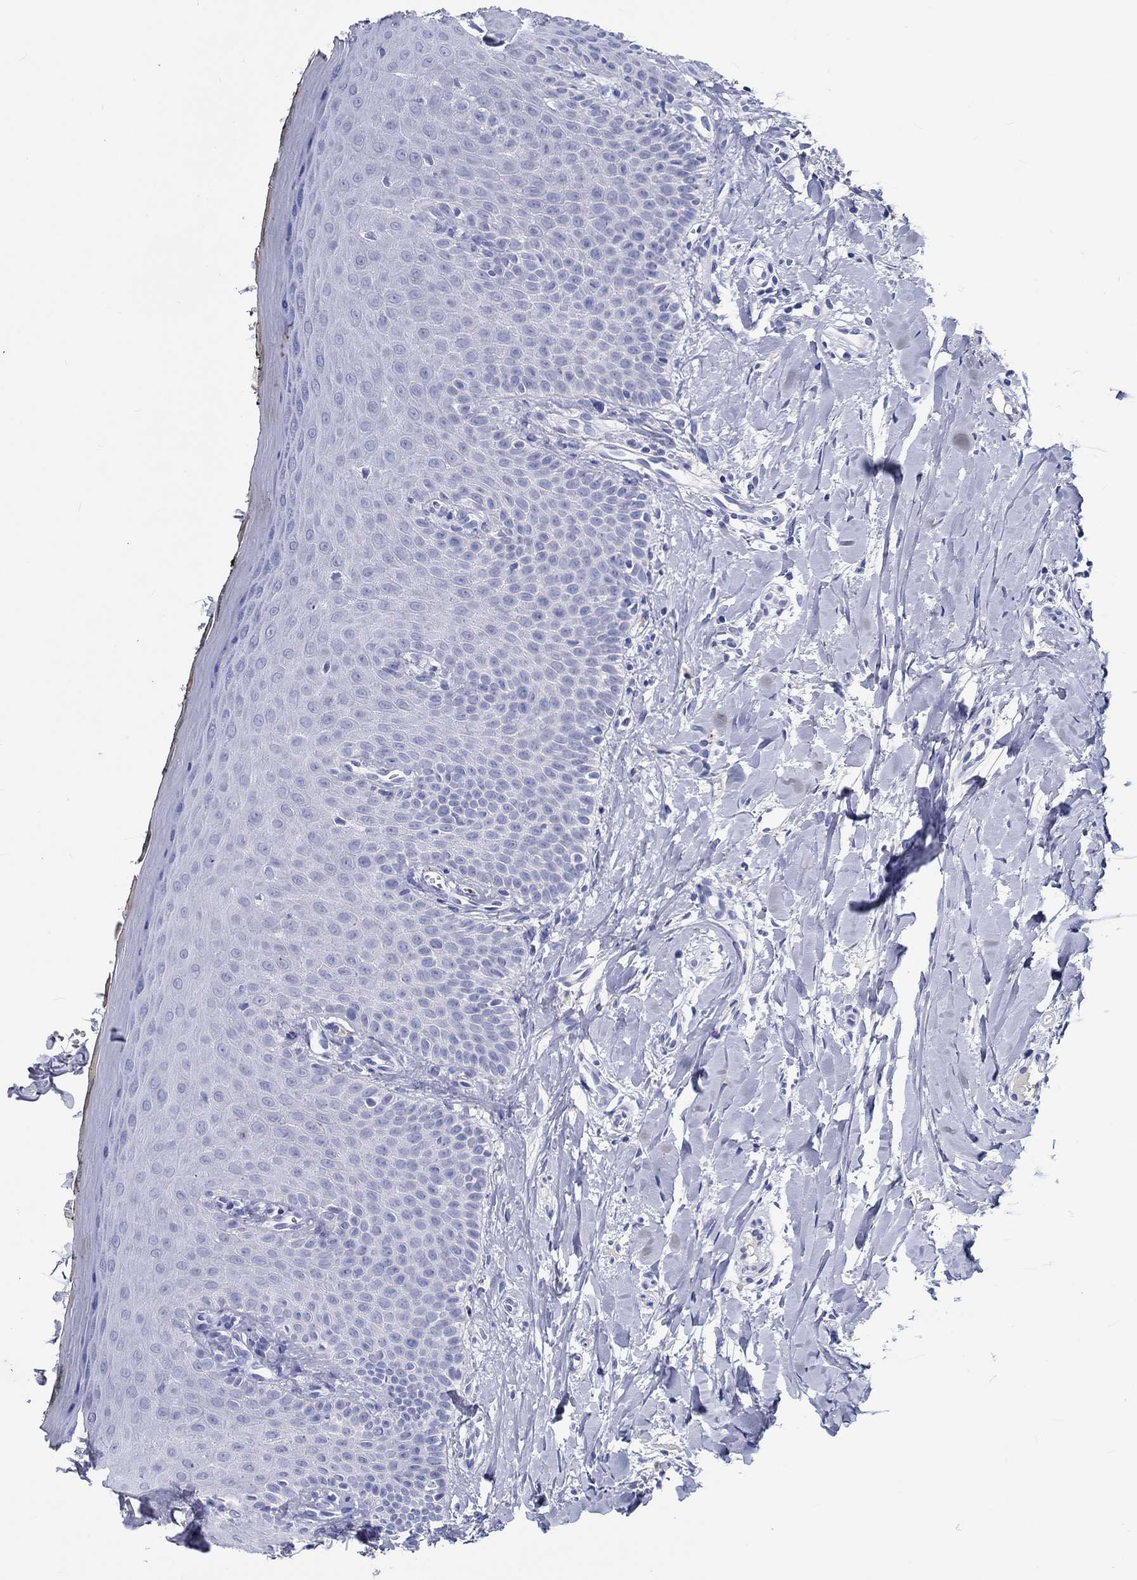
{"staining": {"intensity": "negative", "quantity": "none", "location": "none"}, "tissue": "oral mucosa", "cell_type": "Squamous epithelial cells", "image_type": "normal", "snomed": [{"axis": "morphology", "description": "Normal tissue, NOS"}, {"axis": "topography", "description": "Oral tissue"}], "caption": "The histopathology image shows no significant positivity in squamous epithelial cells of oral mucosa. Nuclei are stained in blue.", "gene": "EPX", "patient": {"sex": "female", "age": 43}}